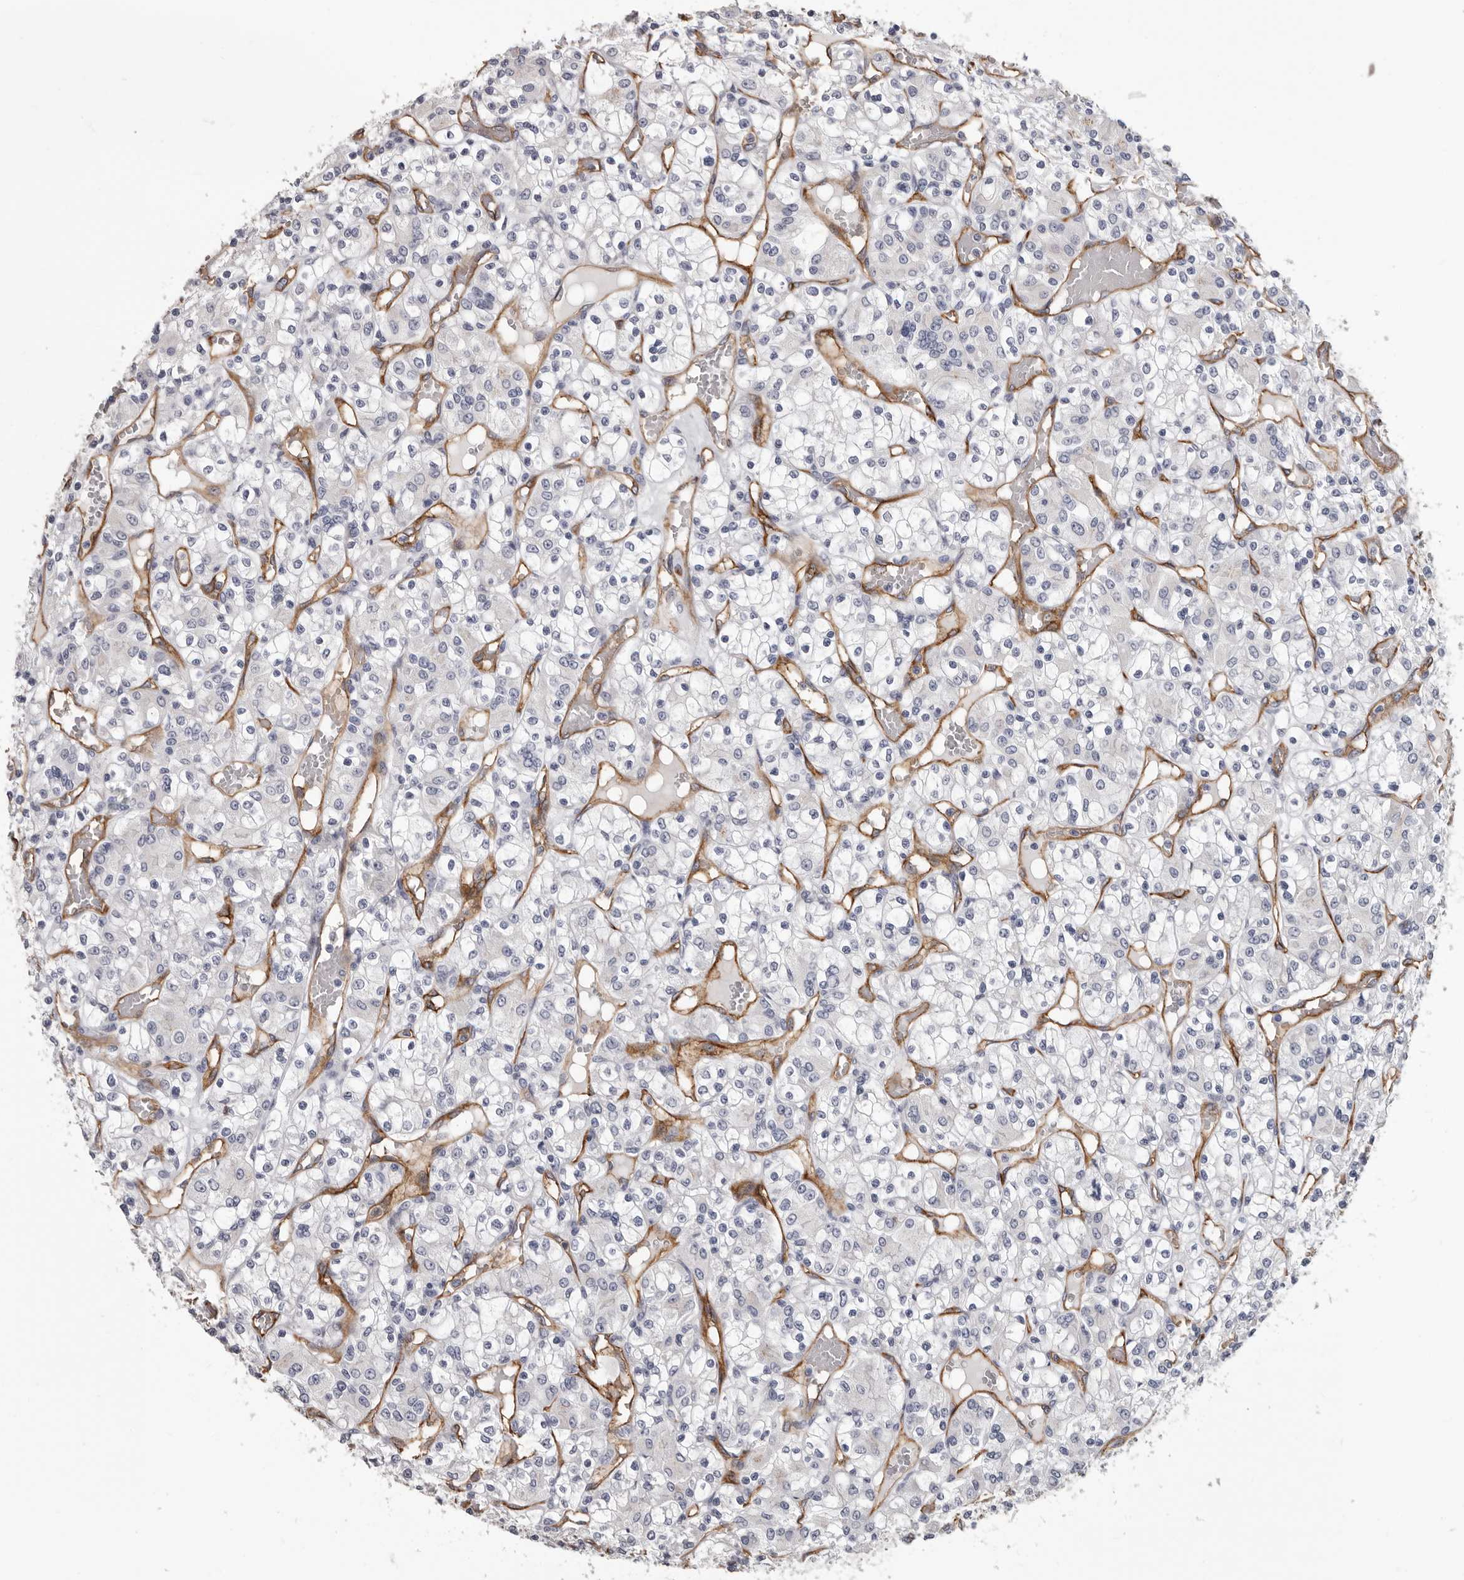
{"staining": {"intensity": "negative", "quantity": "none", "location": "none"}, "tissue": "renal cancer", "cell_type": "Tumor cells", "image_type": "cancer", "snomed": [{"axis": "morphology", "description": "Adenocarcinoma, NOS"}, {"axis": "topography", "description": "Kidney"}], "caption": "High power microscopy image of an immunohistochemistry image of renal cancer (adenocarcinoma), revealing no significant positivity in tumor cells.", "gene": "ADGRL4", "patient": {"sex": "female", "age": 59}}